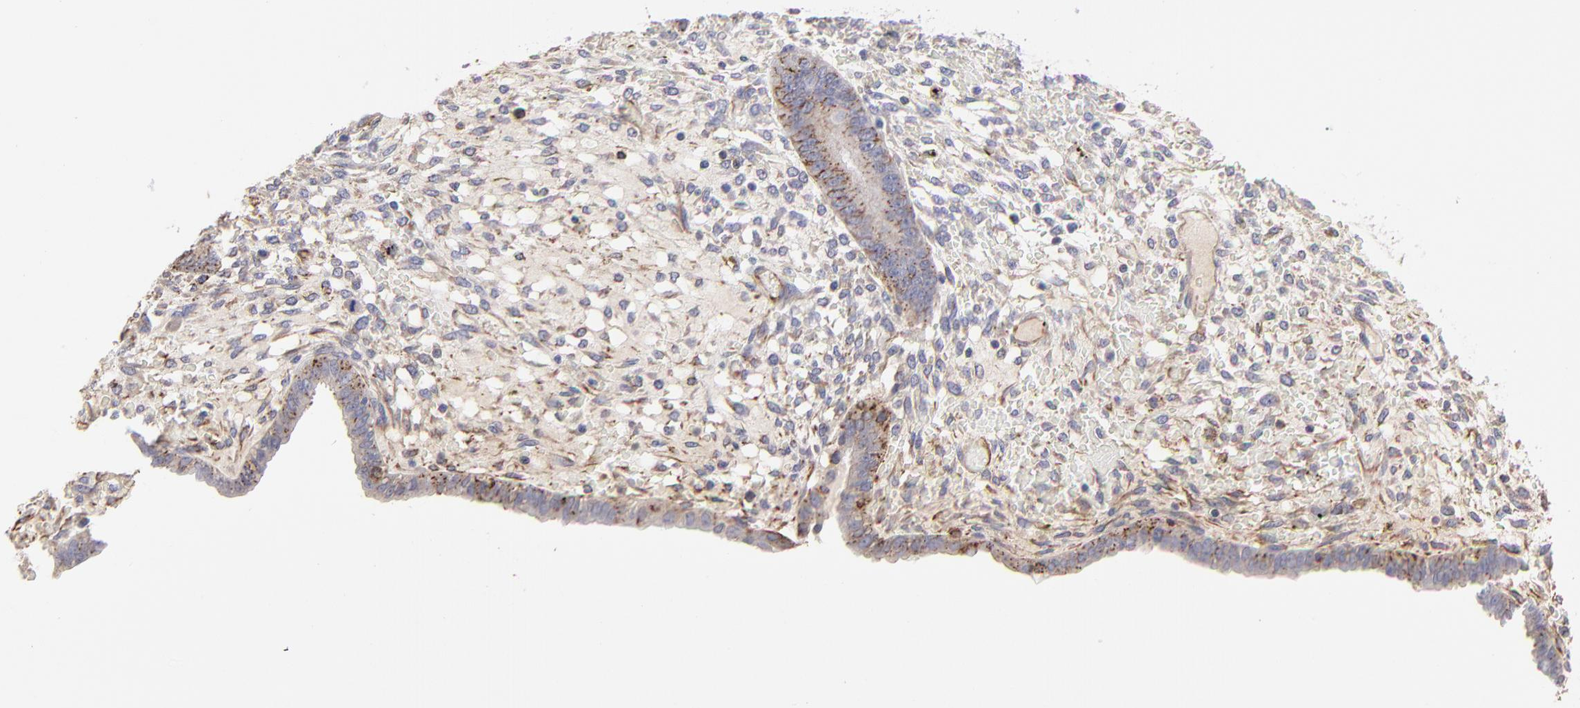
{"staining": {"intensity": "moderate", "quantity": ">75%", "location": "cytoplasmic/membranous"}, "tissue": "endometrium", "cell_type": "Cells in endometrial stroma", "image_type": "normal", "snomed": [{"axis": "morphology", "description": "Normal tissue, NOS"}, {"axis": "topography", "description": "Endometrium"}], "caption": "Cells in endometrial stroma demonstrate medium levels of moderate cytoplasmic/membranous expression in about >75% of cells in unremarkable endometrium.", "gene": "COX8C", "patient": {"sex": "female", "age": 42}}